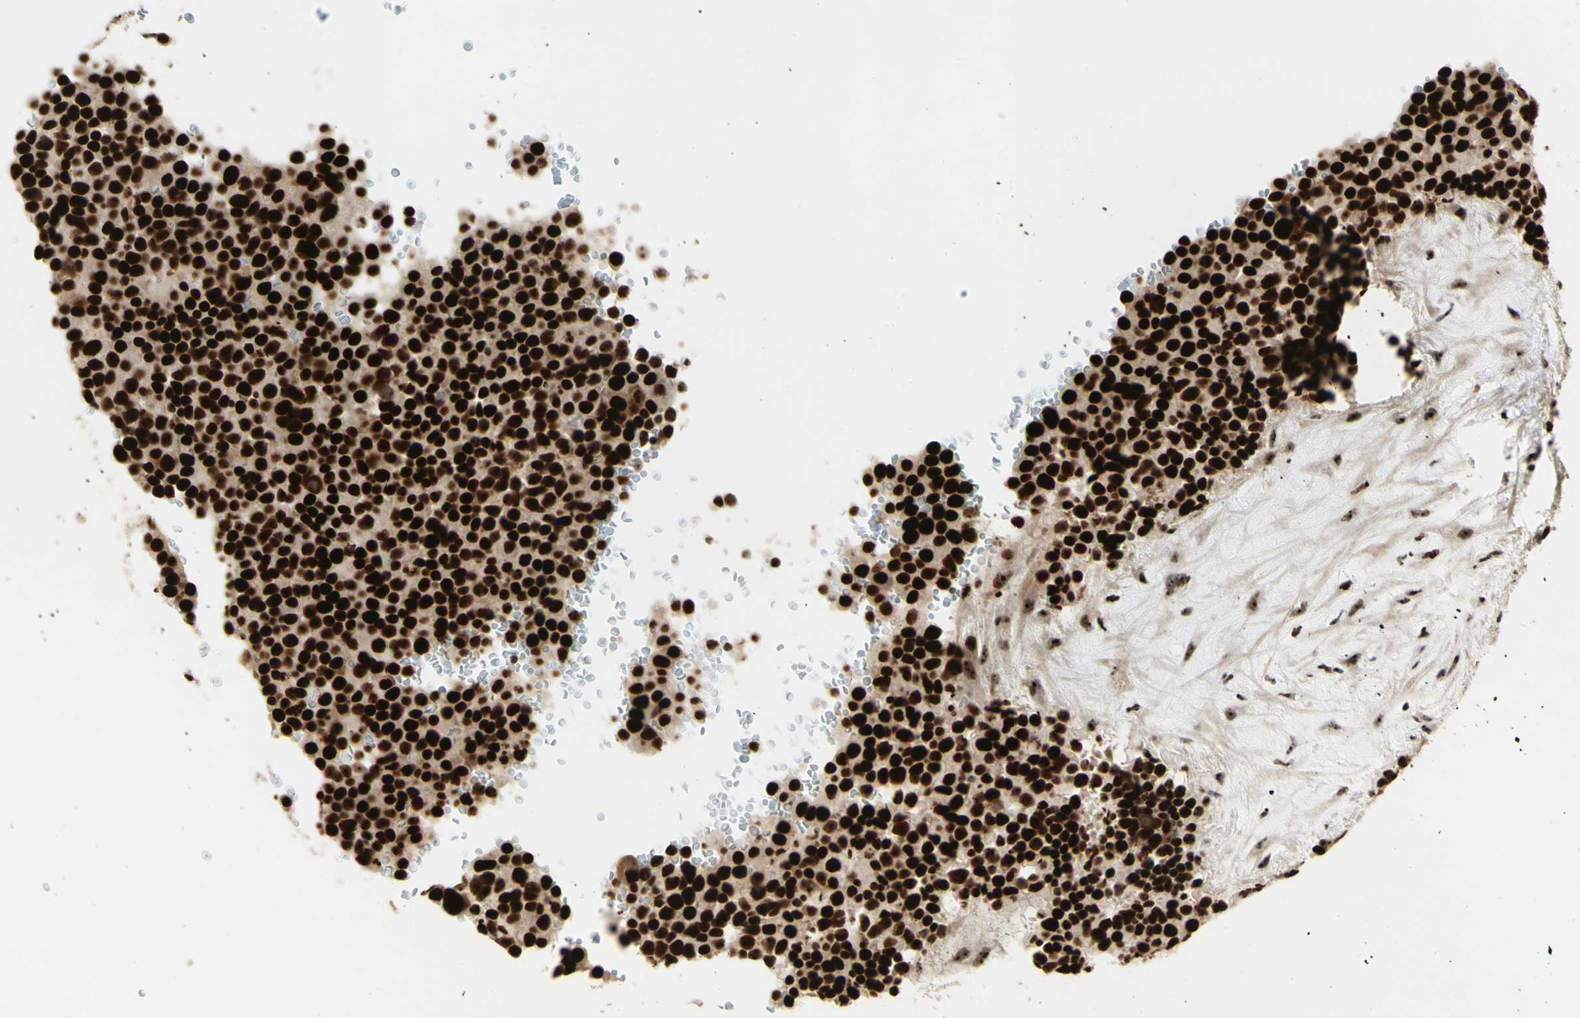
{"staining": {"intensity": "strong", "quantity": ">75%", "location": "nuclear"}, "tissue": "testis cancer", "cell_type": "Tumor cells", "image_type": "cancer", "snomed": [{"axis": "morphology", "description": "Seminoma, NOS"}, {"axis": "topography", "description": "Testis"}], "caption": "Immunohistochemical staining of human seminoma (testis) displays high levels of strong nuclear positivity in approximately >75% of tumor cells. Ihc stains the protein of interest in brown and the nuclei are stained blue.", "gene": "DHX9", "patient": {"sex": "male", "age": 71}}